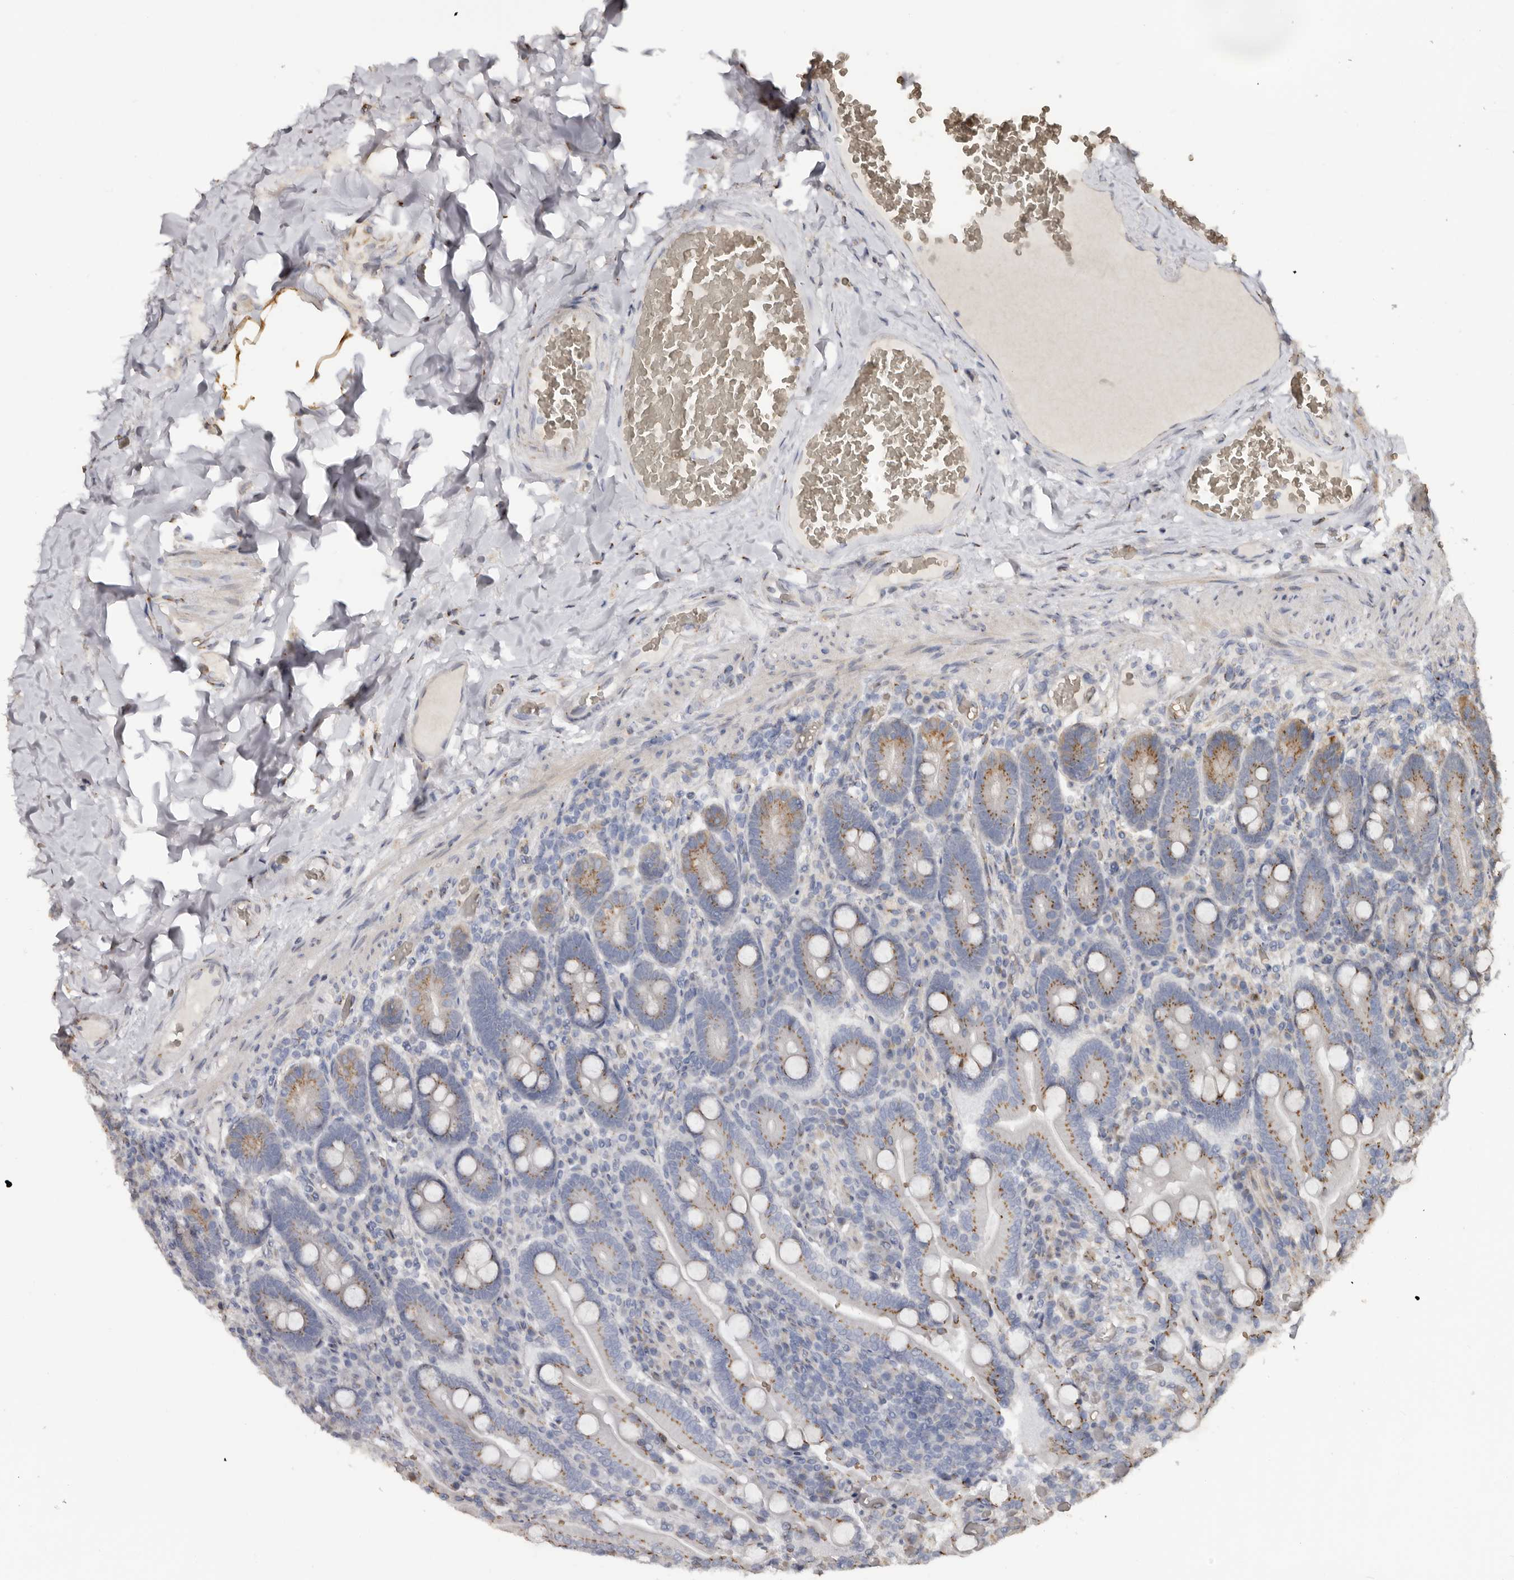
{"staining": {"intensity": "moderate", "quantity": ">75%", "location": "cytoplasmic/membranous"}, "tissue": "duodenum", "cell_type": "Glandular cells", "image_type": "normal", "snomed": [{"axis": "morphology", "description": "Normal tissue, NOS"}, {"axis": "topography", "description": "Duodenum"}], "caption": "High-magnification brightfield microscopy of unremarkable duodenum stained with DAB (brown) and counterstained with hematoxylin (blue). glandular cells exhibit moderate cytoplasmic/membranous staining is appreciated in about>75% of cells. The protein of interest is stained brown, and the nuclei are stained in blue (DAB (3,3'-diaminobenzidine) IHC with brightfield microscopy, high magnification).", "gene": "ENTREP1", "patient": {"sex": "female", "age": 62}}